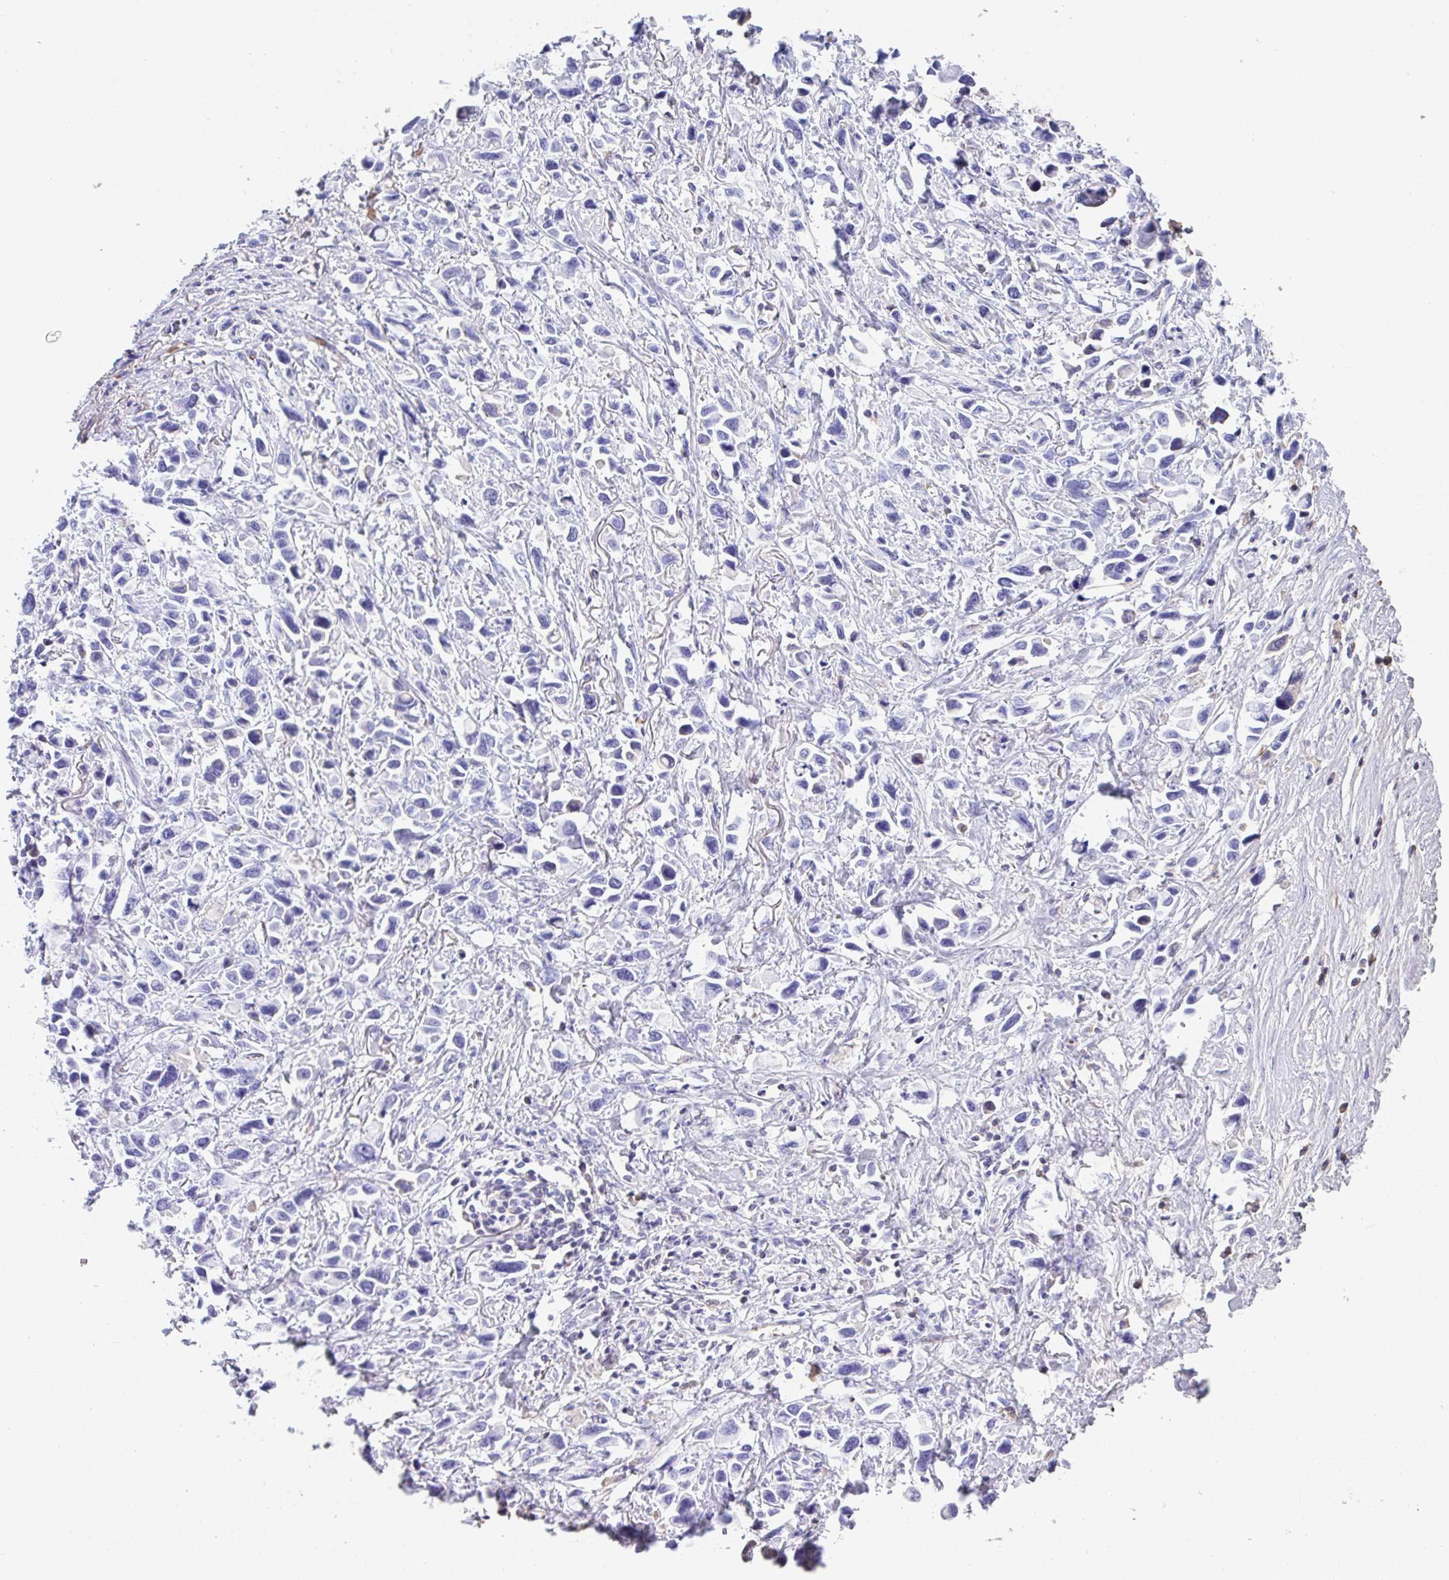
{"staining": {"intensity": "negative", "quantity": "none", "location": "none"}, "tissue": "stomach cancer", "cell_type": "Tumor cells", "image_type": "cancer", "snomed": [{"axis": "morphology", "description": "Adenocarcinoma, NOS"}, {"axis": "topography", "description": "Stomach"}], "caption": "Tumor cells are negative for brown protein staining in stomach cancer.", "gene": "HOXC12", "patient": {"sex": "female", "age": 81}}